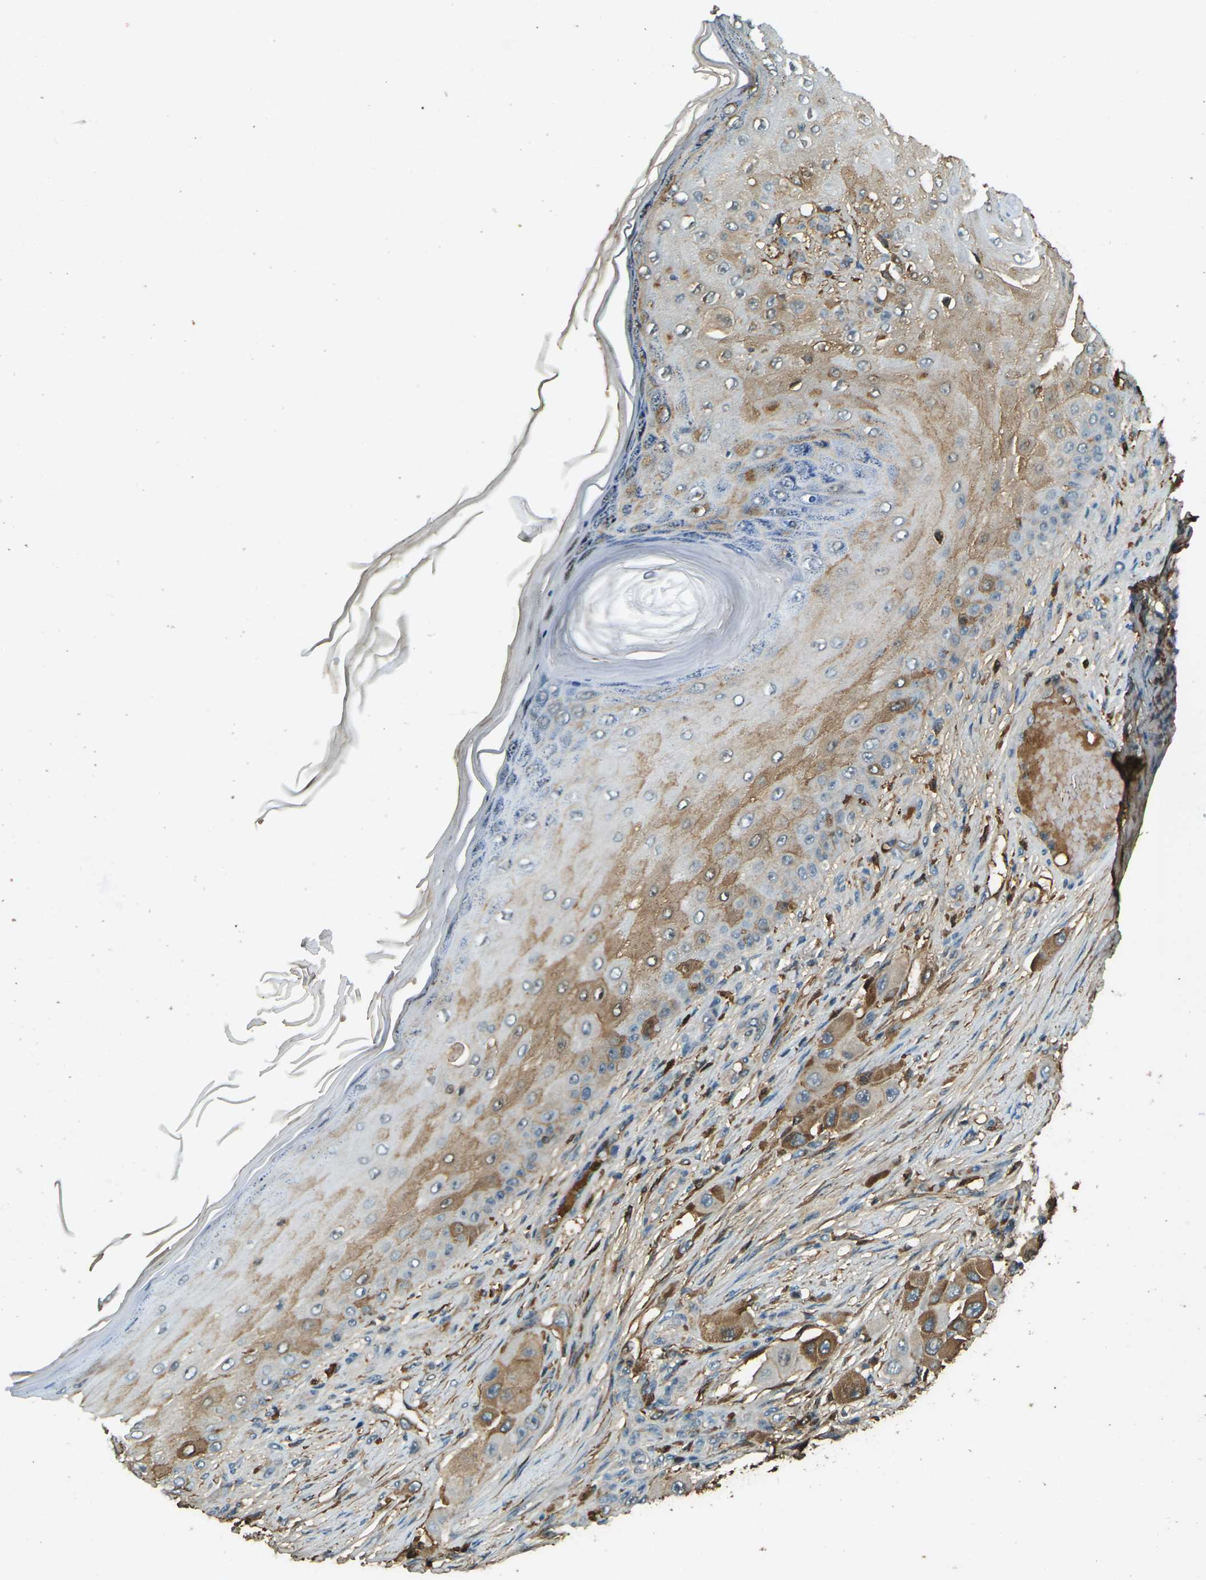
{"staining": {"intensity": "moderate", "quantity": "25%-75%", "location": "cytoplasmic/membranous"}, "tissue": "melanoma", "cell_type": "Tumor cells", "image_type": "cancer", "snomed": [{"axis": "morphology", "description": "Malignant melanoma, NOS"}, {"axis": "topography", "description": "Skin"}], "caption": "Immunohistochemistry of melanoma shows medium levels of moderate cytoplasmic/membranous positivity in approximately 25%-75% of tumor cells. (brown staining indicates protein expression, while blue staining denotes nuclei).", "gene": "CYP1B1", "patient": {"sex": "female", "age": 81}}